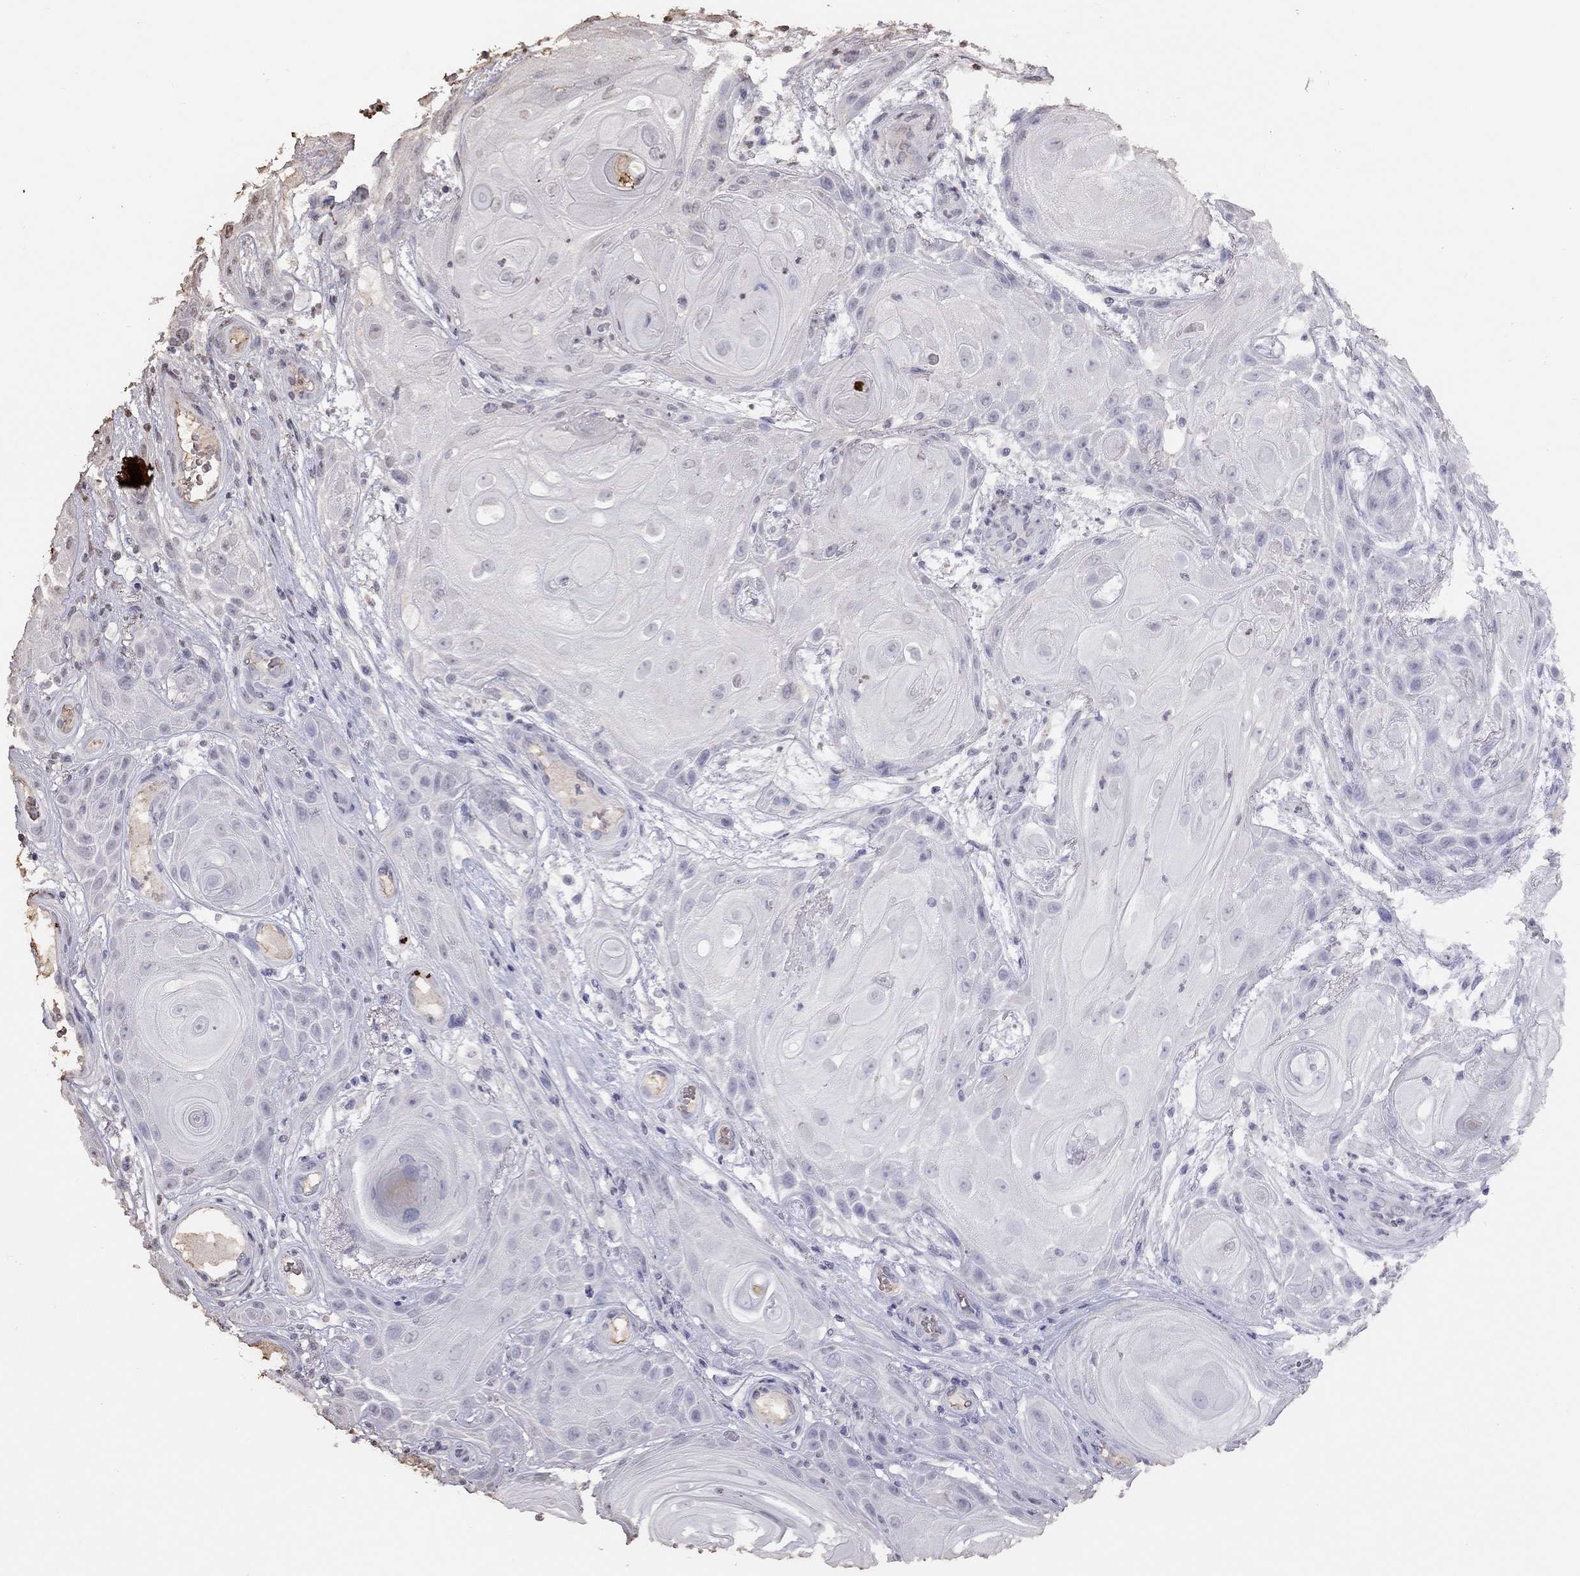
{"staining": {"intensity": "negative", "quantity": "none", "location": "none"}, "tissue": "skin cancer", "cell_type": "Tumor cells", "image_type": "cancer", "snomed": [{"axis": "morphology", "description": "Squamous cell carcinoma, NOS"}, {"axis": "topography", "description": "Skin"}], "caption": "IHC micrograph of neoplastic tissue: skin cancer stained with DAB demonstrates no significant protein expression in tumor cells.", "gene": "SUN3", "patient": {"sex": "male", "age": 62}}